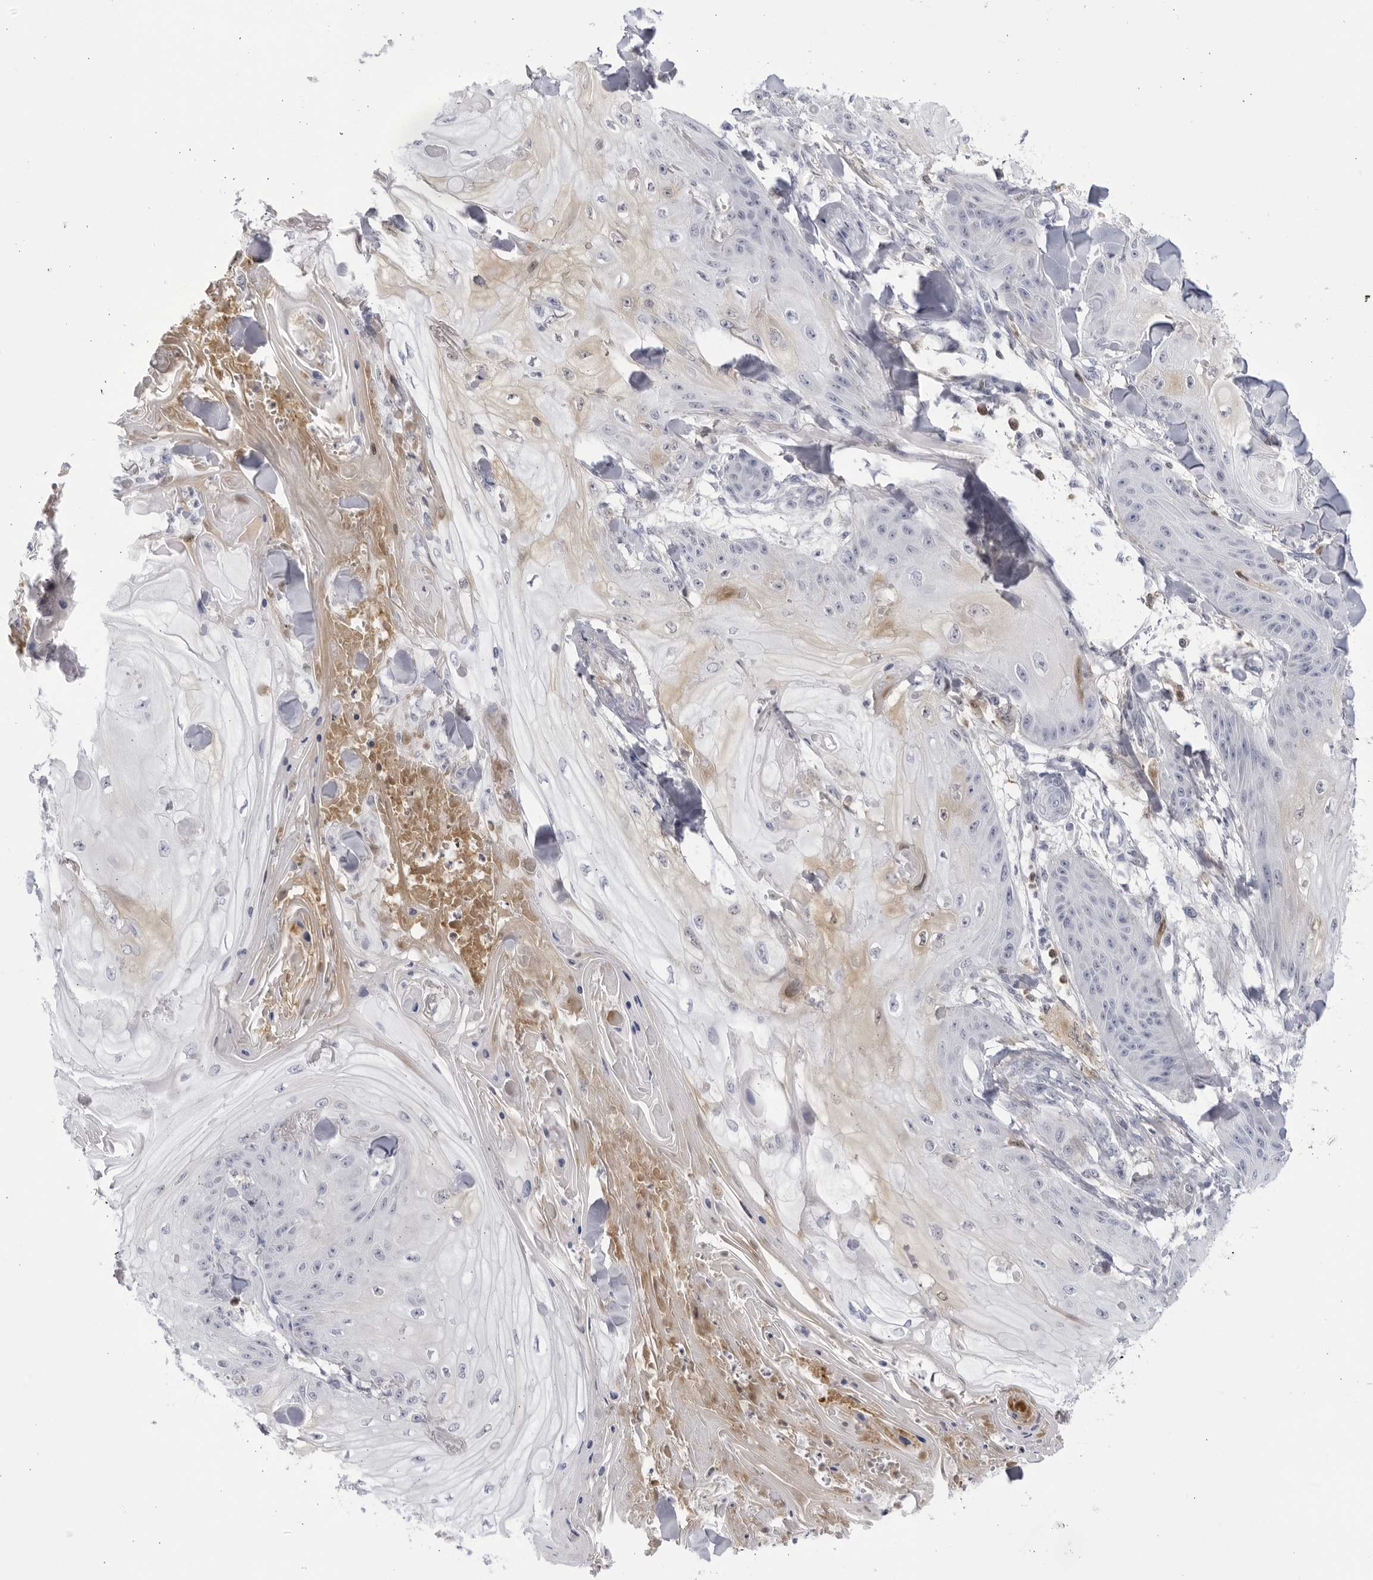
{"staining": {"intensity": "weak", "quantity": "<25%", "location": "cytoplasmic/membranous"}, "tissue": "skin cancer", "cell_type": "Tumor cells", "image_type": "cancer", "snomed": [{"axis": "morphology", "description": "Squamous cell carcinoma, NOS"}, {"axis": "topography", "description": "Skin"}], "caption": "Protein analysis of skin cancer displays no significant staining in tumor cells.", "gene": "CNBD1", "patient": {"sex": "male", "age": 74}}